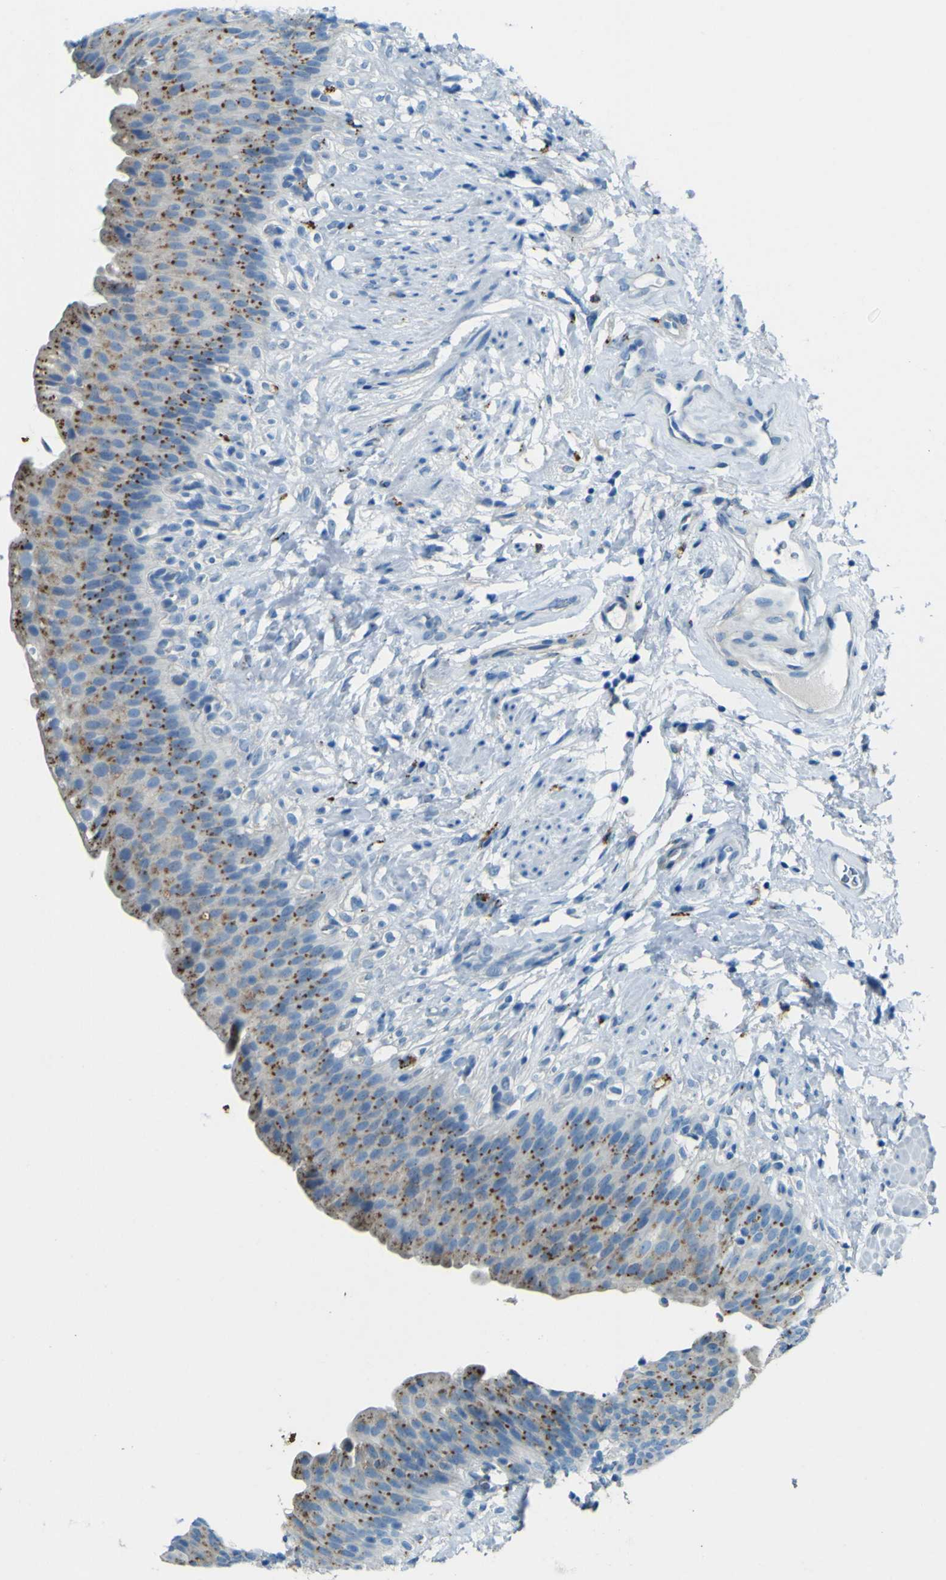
{"staining": {"intensity": "moderate", "quantity": "25%-75%", "location": "cytoplasmic/membranous"}, "tissue": "urinary bladder", "cell_type": "Urothelial cells", "image_type": "normal", "snomed": [{"axis": "morphology", "description": "Normal tissue, NOS"}, {"axis": "topography", "description": "Urinary bladder"}], "caption": "Protein analysis of normal urinary bladder demonstrates moderate cytoplasmic/membranous staining in approximately 25%-75% of urothelial cells.", "gene": "PDE9A", "patient": {"sex": "female", "age": 79}}